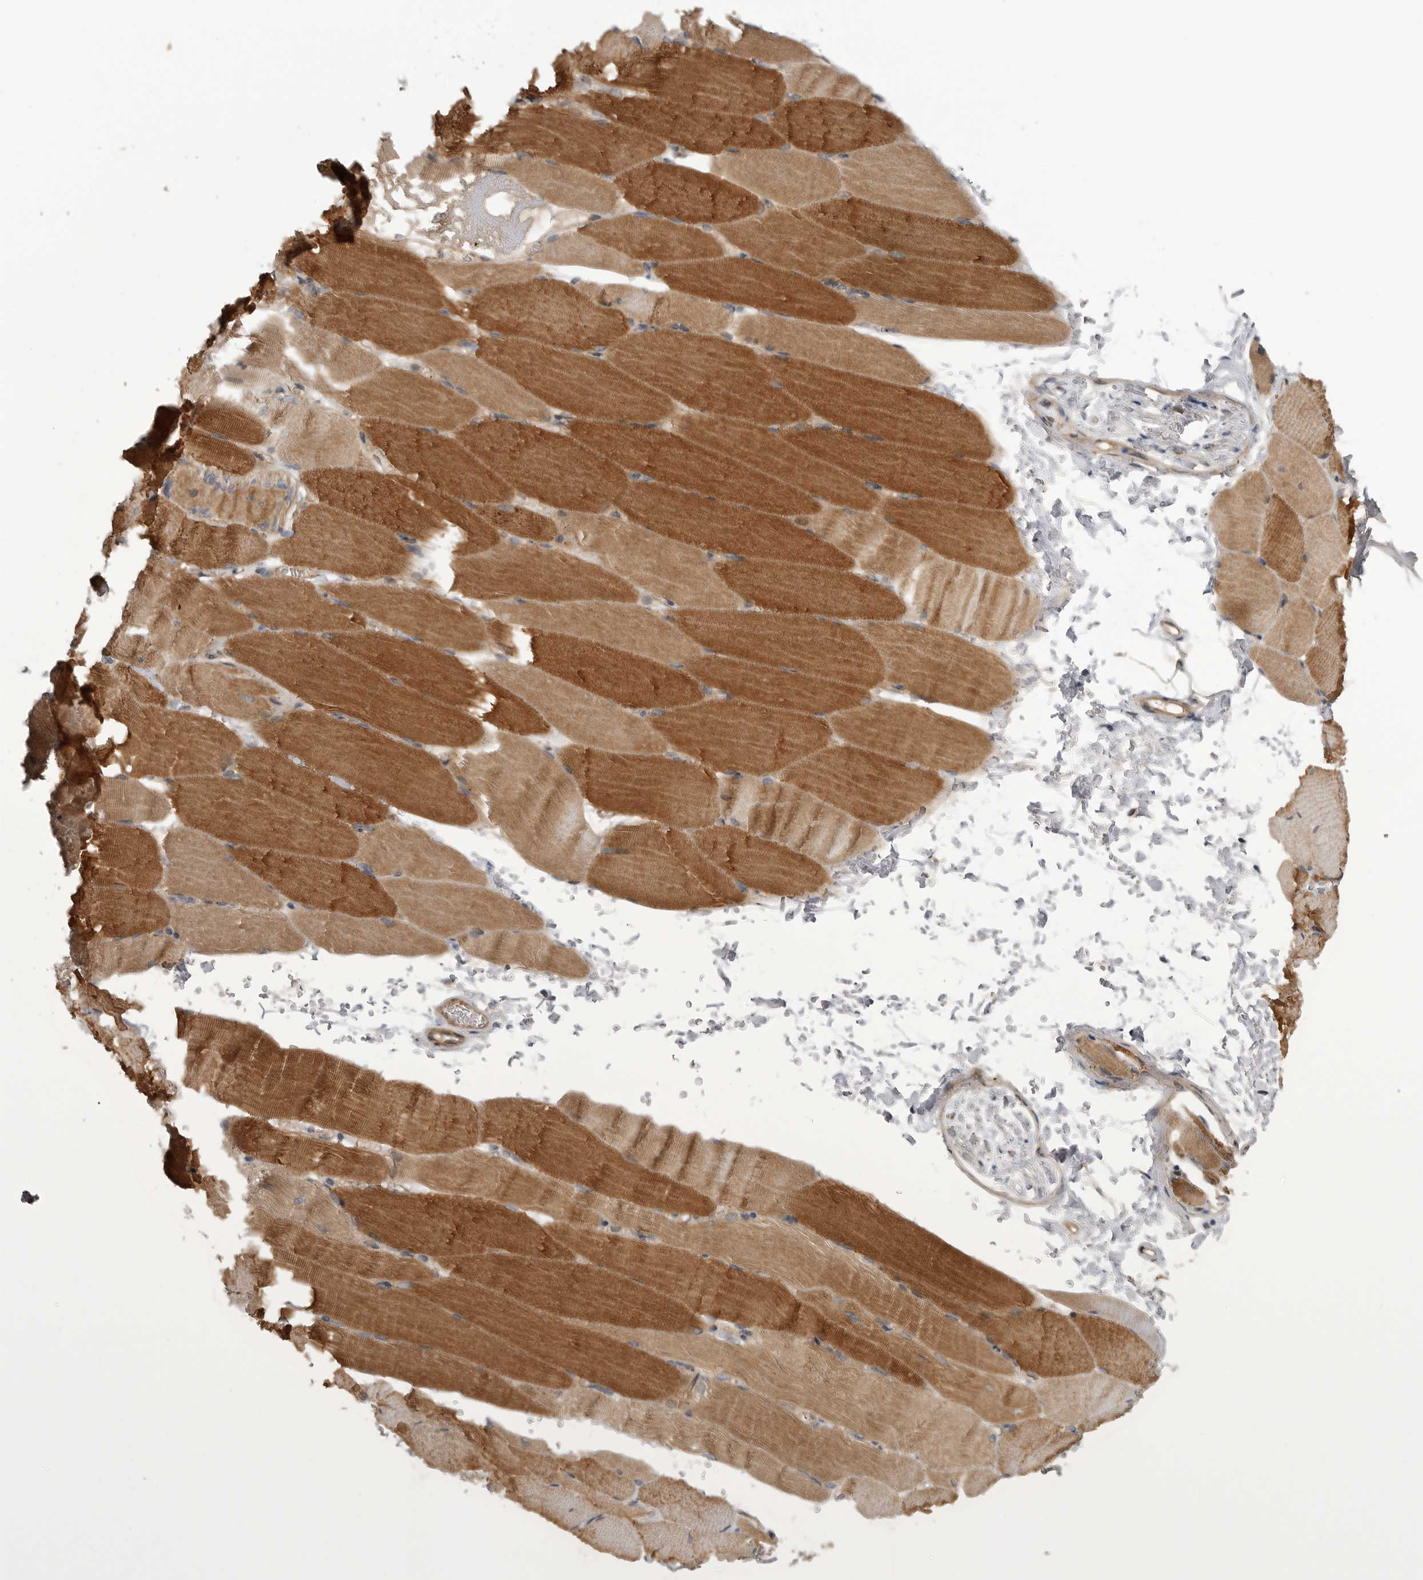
{"staining": {"intensity": "moderate", "quantity": ">75%", "location": "cytoplasmic/membranous"}, "tissue": "skeletal muscle", "cell_type": "Myocytes", "image_type": "normal", "snomed": [{"axis": "morphology", "description": "Normal tissue, NOS"}, {"axis": "topography", "description": "Skeletal muscle"}, {"axis": "topography", "description": "Parathyroid gland"}], "caption": "Approximately >75% of myocytes in normal human skeletal muscle display moderate cytoplasmic/membranous protein staining as visualized by brown immunohistochemical staining.", "gene": "PDCL", "patient": {"sex": "female", "age": 37}}